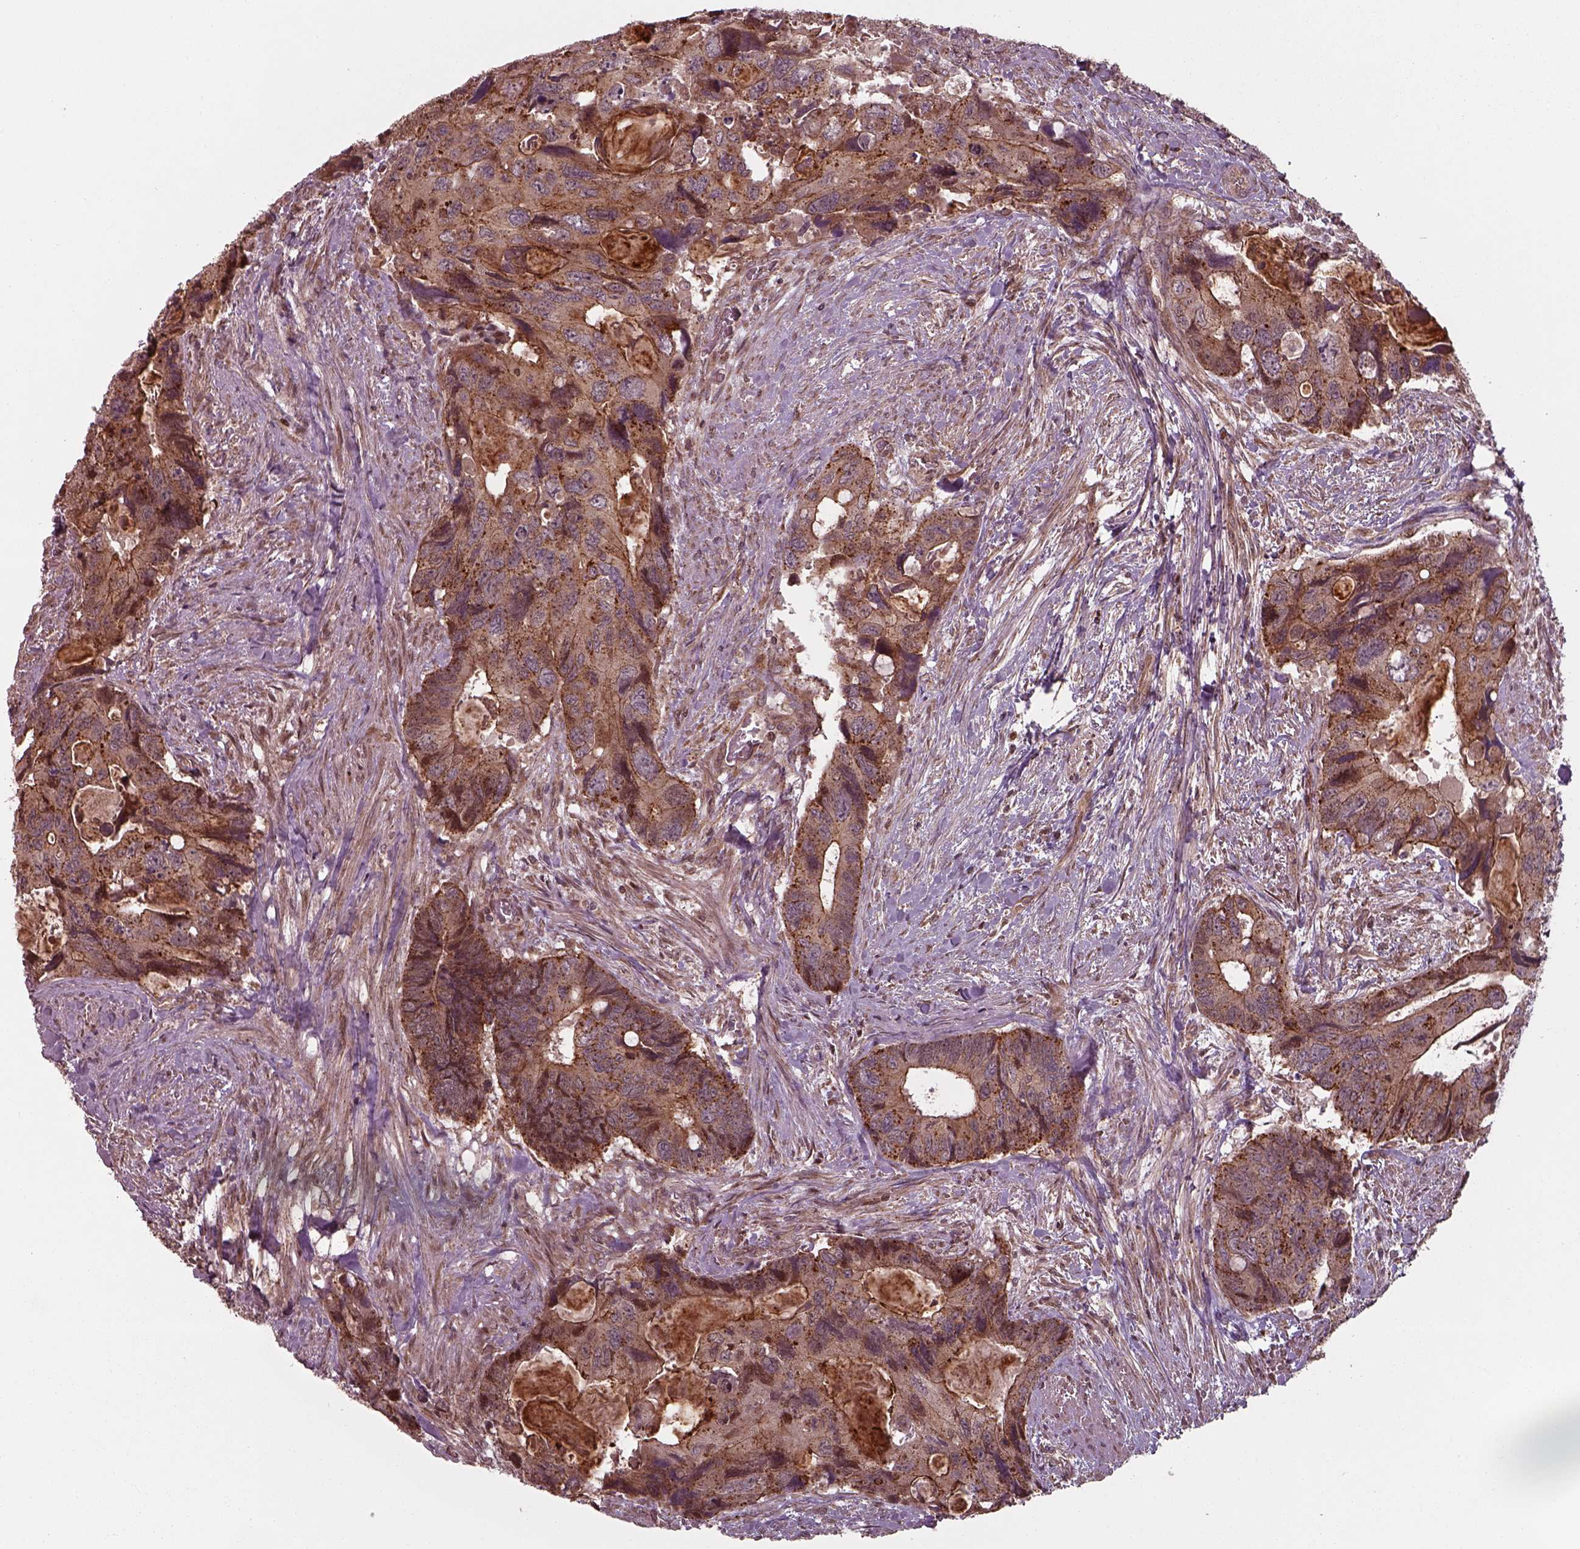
{"staining": {"intensity": "strong", "quantity": ">75%", "location": "cytoplasmic/membranous"}, "tissue": "colorectal cancer", "cell_type": "Tumor cells", "image_type": "cancer", "snomed": [{"axis": "morphology", "description": "Adenocarcinoma, NOS"}, {"axis": "topography", "description": "Rectum"}], "caption": "Adenocarcinoma (colorectal) stained with a brown dye shows strong cytoplasmic/membranous positive expression in about >75% of tumor cells.", "gene": "CHMP3", "patient": {"sex": "male", "age": 62}}